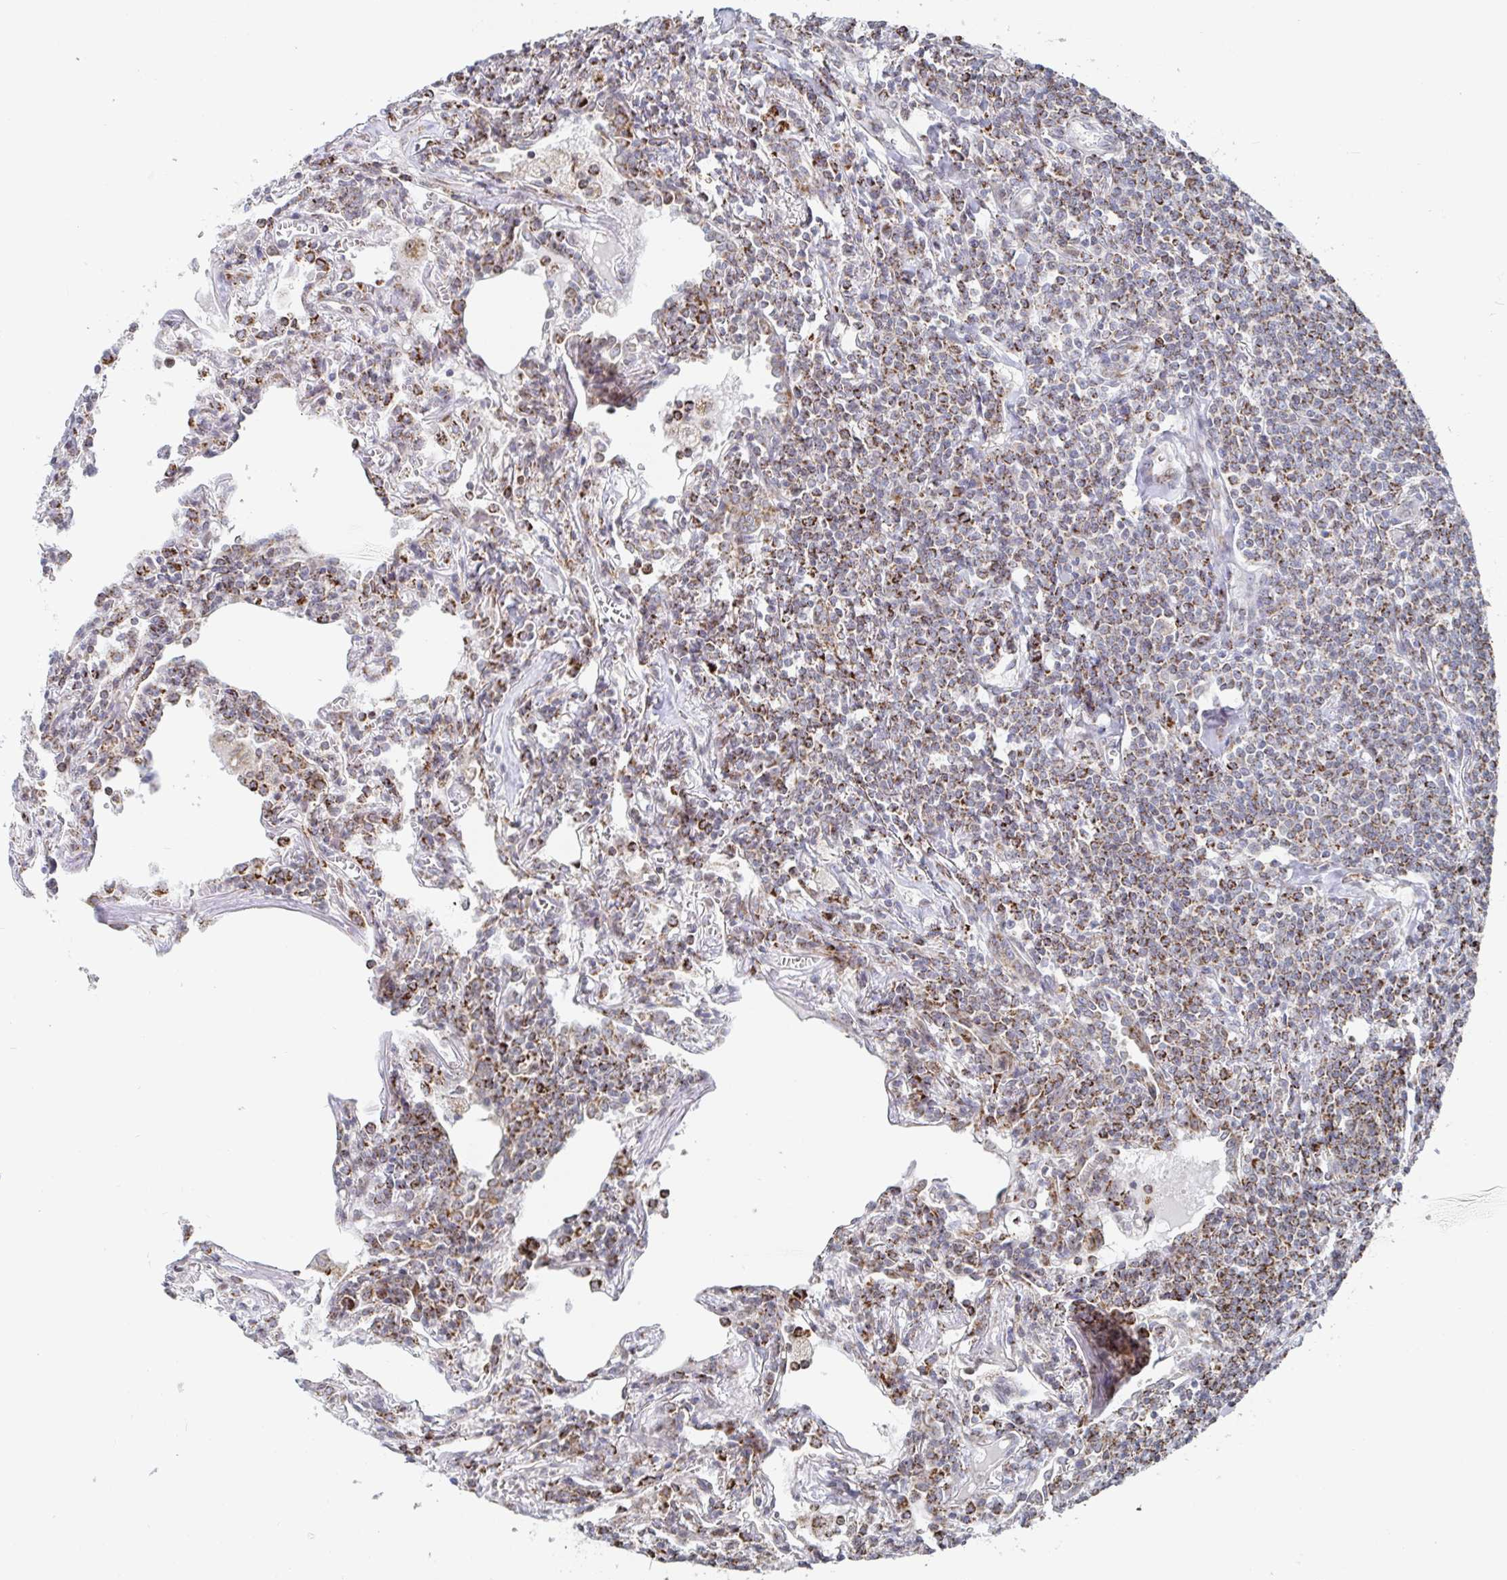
{"staining": {"intensity": "moderate", "quantity": ">75%", "location": "cytoplasmic/membranous"}, "tissue": "lymphoma", "cell_type": "Tumor cells", "image_type": "cancer", "snomed": [{"axis": "morphology", "description": "Malignant lymphoma, non-Hodgkin's type, Low grade"}, {"axis": "topography", "description": "Lung"}], "caption": "DAB (3,3'-diaminobenzidine) immunohistochemical staining of human malignant lymphoma, non-Hodgkin's type (low-grade) displays moderate cytoplasmic/membranous protein positivity in about >75% of tumor cells. (DAB (3,3'-diaminobenzidine) IHC with brightfield microscopy, high magnification).", "gene": "STARD8", "patient": {"sex": "female", "age": 71}}